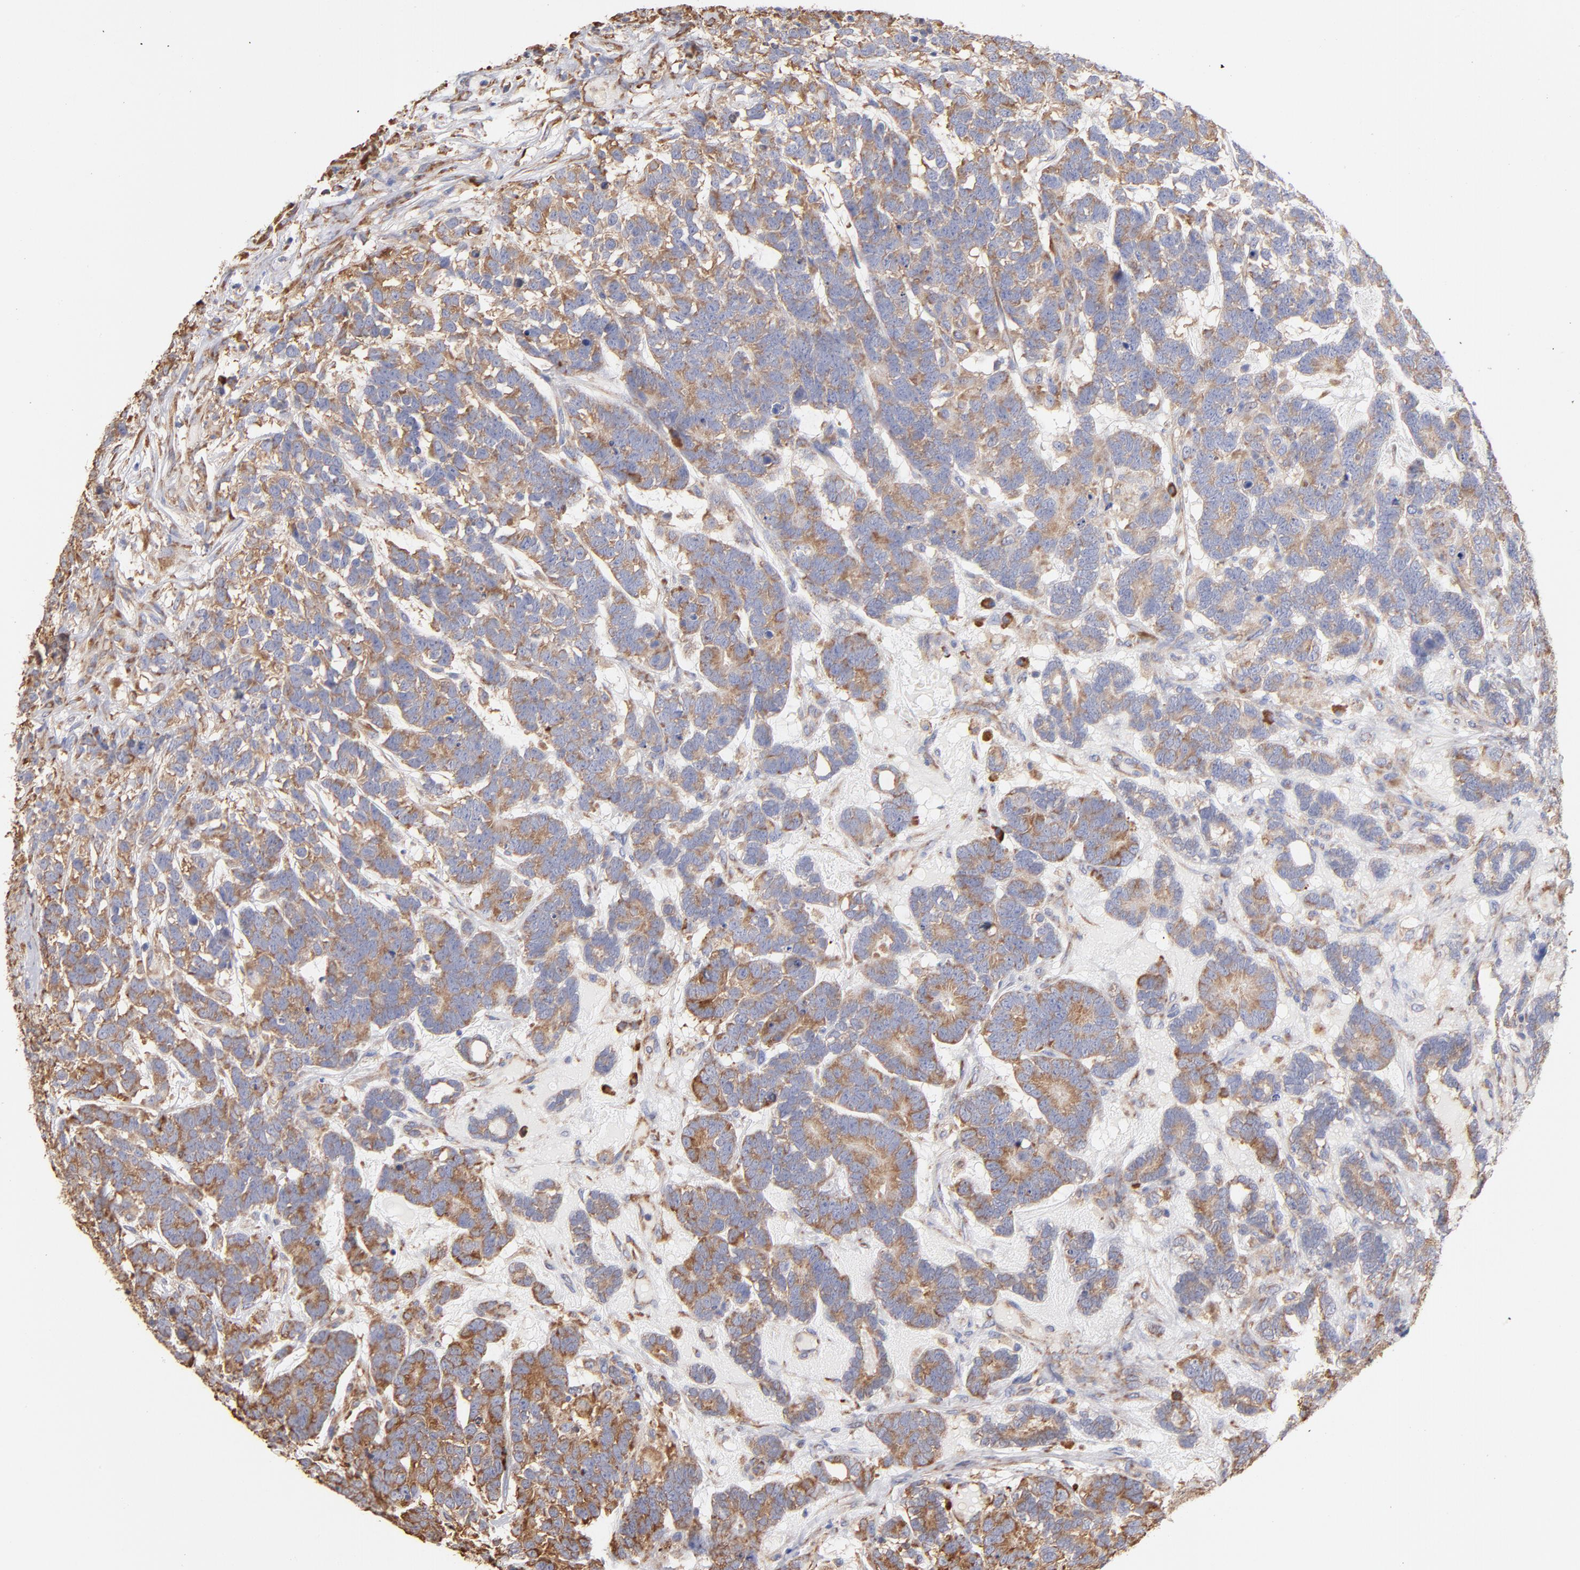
{"staining": {"intensity": "moderate", "quantity": ">75%", "location": "cytoplasmic/membranous"}, "tissue": "testis cancer", "cell_type": "Tumor cells", "image_type": "cancer", "snomed": [{"axis": "morphology", "description": "Carcinoma, Embryonal, NOS"}, {"axis": "topography", "description": "Testis"}], "caption": "Immunohistochemical staining of testis embryonal carcinoma exhibits medium levels of moderate cytoplasmic/membranous protein positivity in approximately >75% of tumor cells.", "gene": "RPL9", "patient": {"sex": "male", "age": 26}}